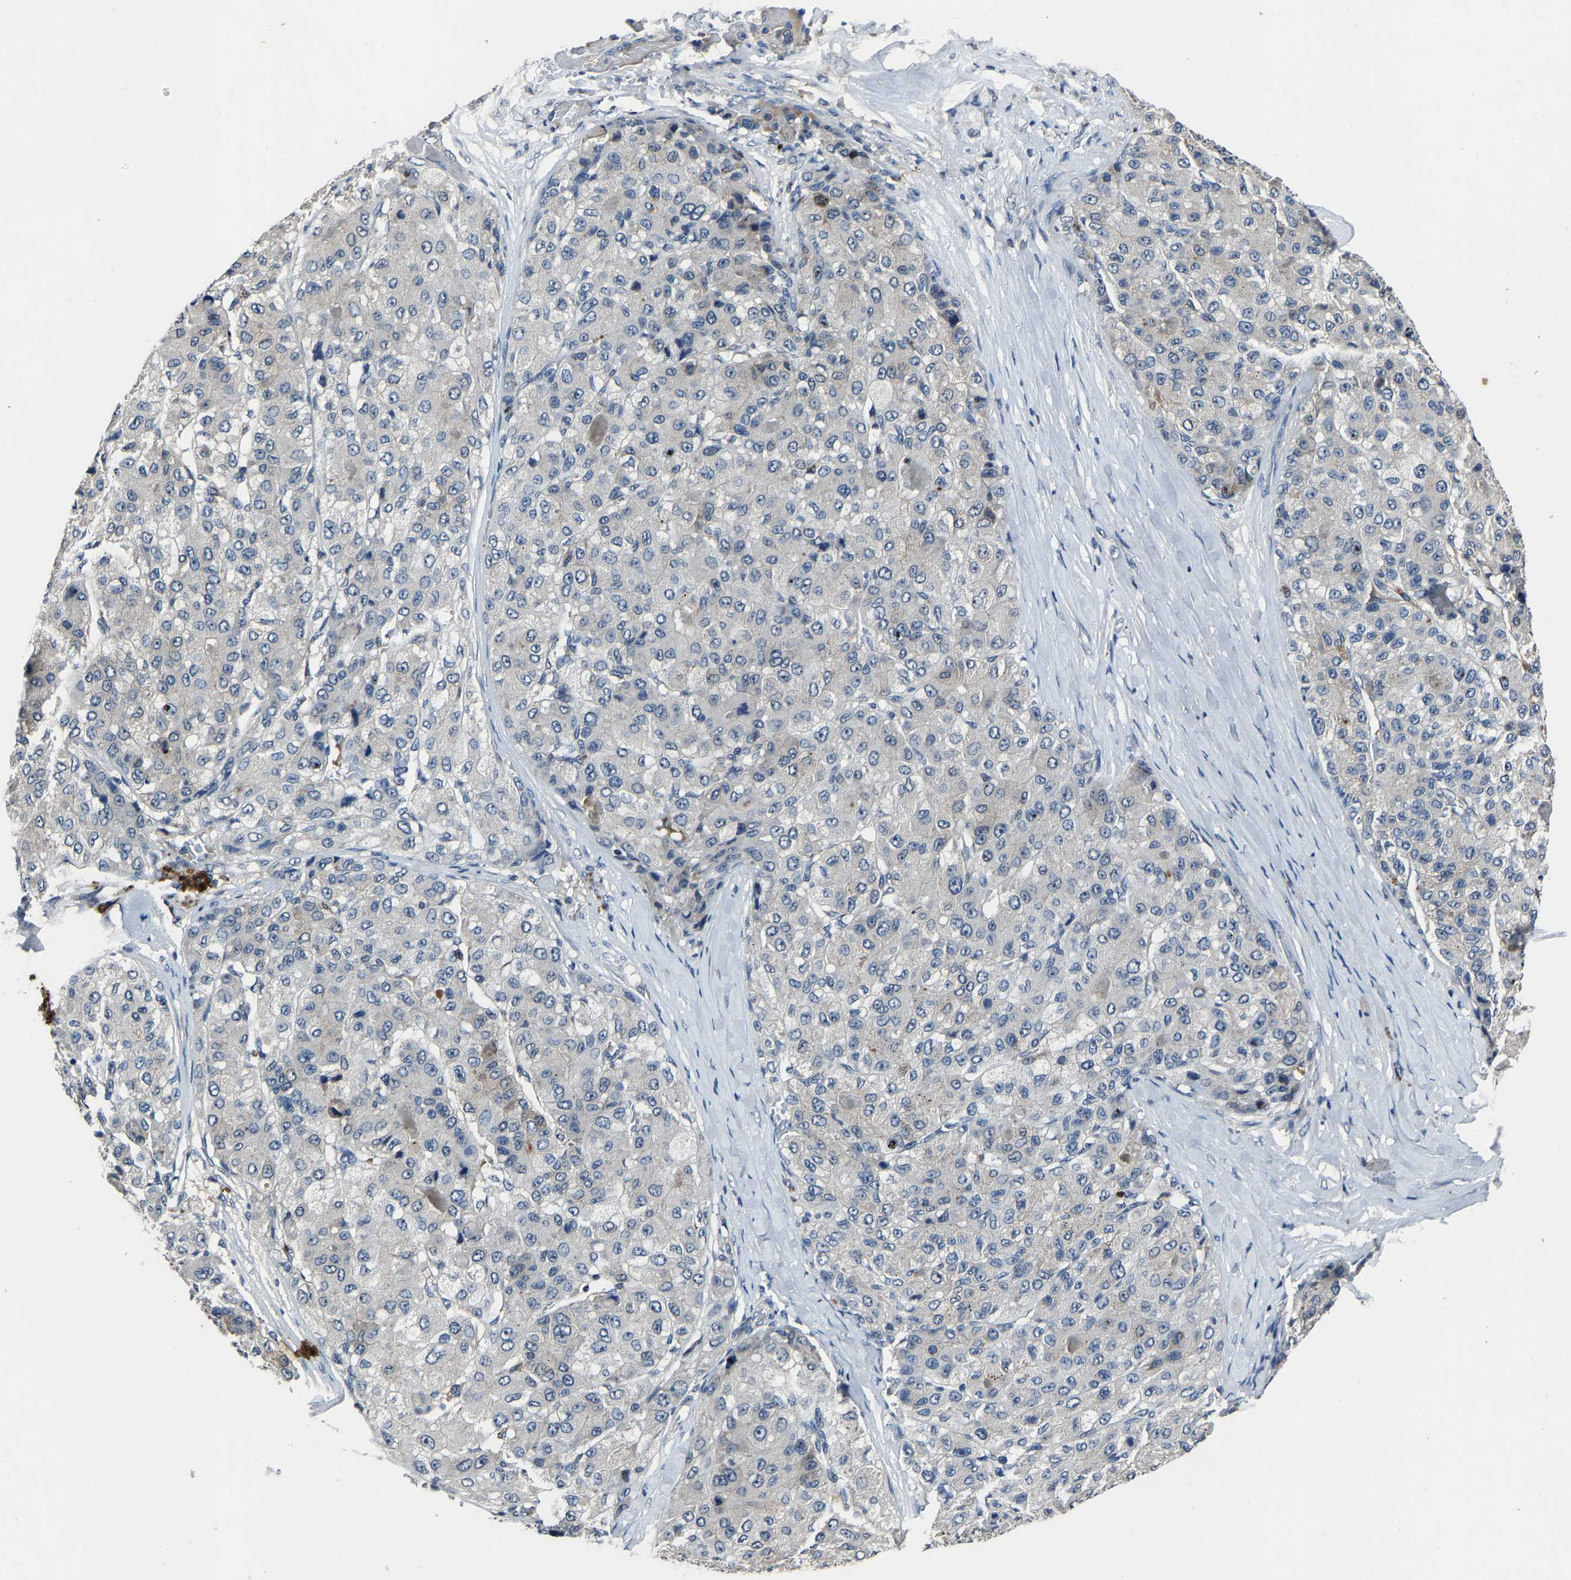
{"staining": {"intensity": "negative", "quantity": "none", "location": "none"}, "tissue": "liver cancer", "cell_type": "Tumor cells", "image_type": "cancer", "snomed": [{"axis": "morphology", "description": "Carcinoma, Hepatocellular, NOS"}, {"axis": "topography", "description": "Liver"}], "caption": "Liver cancer (hepatocellular carcinoma) was stained to show a protein in brown. There is no significant expression in tumor cells. (DAB (3,3'-diaminobenzidine) IHC with hematoxylin counter stain).", "gene": "PCNX2", "patient": {"sex": "male", "age": 80}}